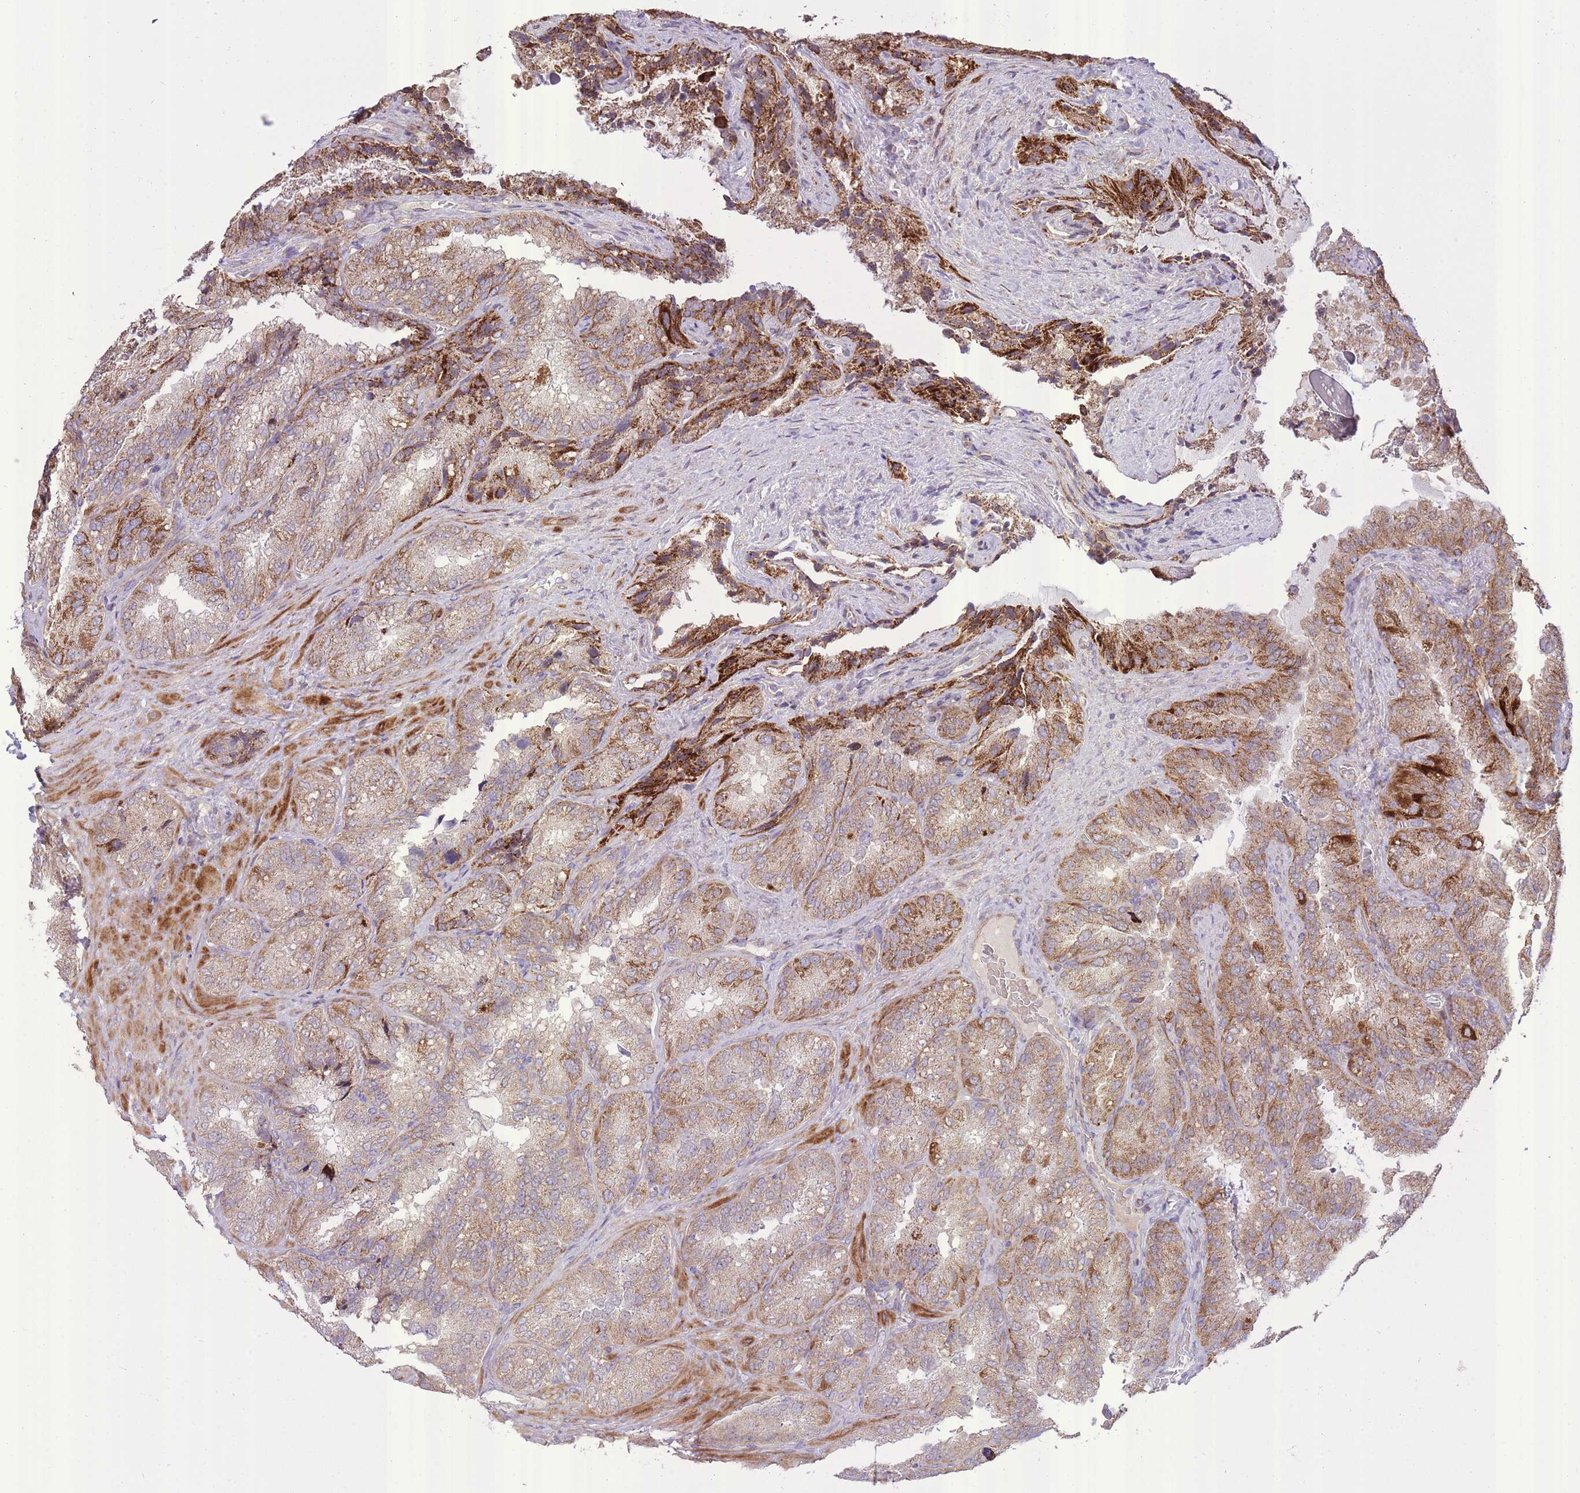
{"staining": {"intensity": "moderate", "quantity": ">75%", "location": "cytoplasmic/membranous"}, "tissue": "seminal vesicle", "cell_type": "Glandular cells", "image_type": "normal", "snomed": [{"axis": "morphology", "description": "Normal tissue, NOS"}, {"axis": "topography", "description": "Seminal veicle"}], "caption": "Immunohistochemical staining of benign seminal vesicle demonstrates medium levels of moderate cytoplasmic/membranous staining in about >75% of glandular cells. (Stains: DAB in brown, nuclei in blue, Microscopy: brightfield microscopy at high magnification).", "gene": "SLC4A4", "patient": {"sex": "male", "age": 58}}